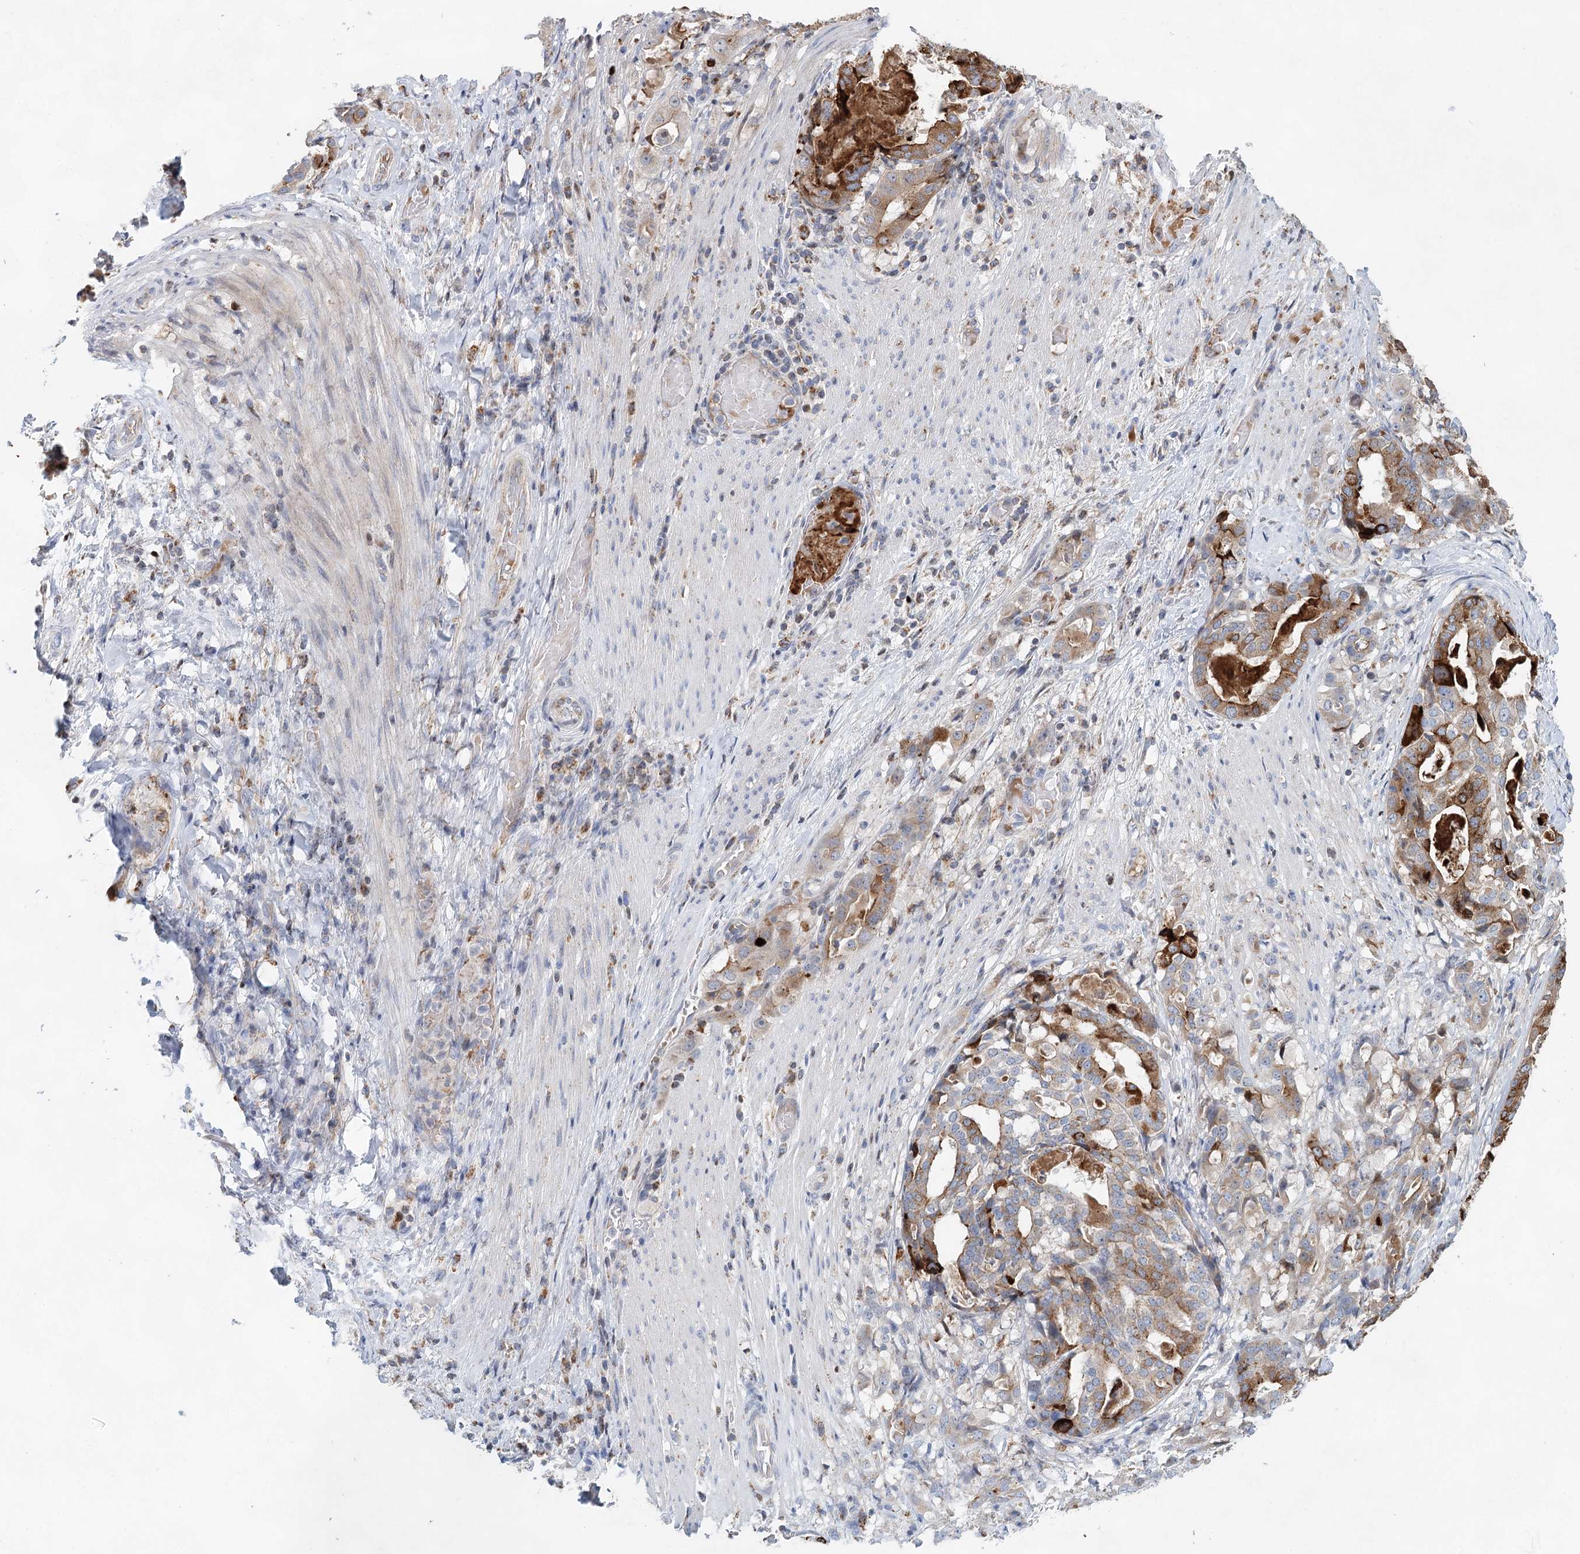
{"staining": {"intensity": "strong", "quantity": "25%-75%", "location": "cytoplasmic/membranous"}, "tissue": "stomach cancer", "cell_type": "Tumor cells", "image_type": "cancer", "snomed": [{"axis": "morphology", "description": "Adenocarcinoma, NOS"}, {"axis": "topography", "description": "Stomach"}], "caption": "Stomach cancer (adenocarcinoma) was stained to show a protein in brown. There is high levels of strong cytoplasmic/membranous positivity in about 25%-75% of tumor cells.", "gene": "XPO6", "patient": {"sex": "male", "age": 48}}